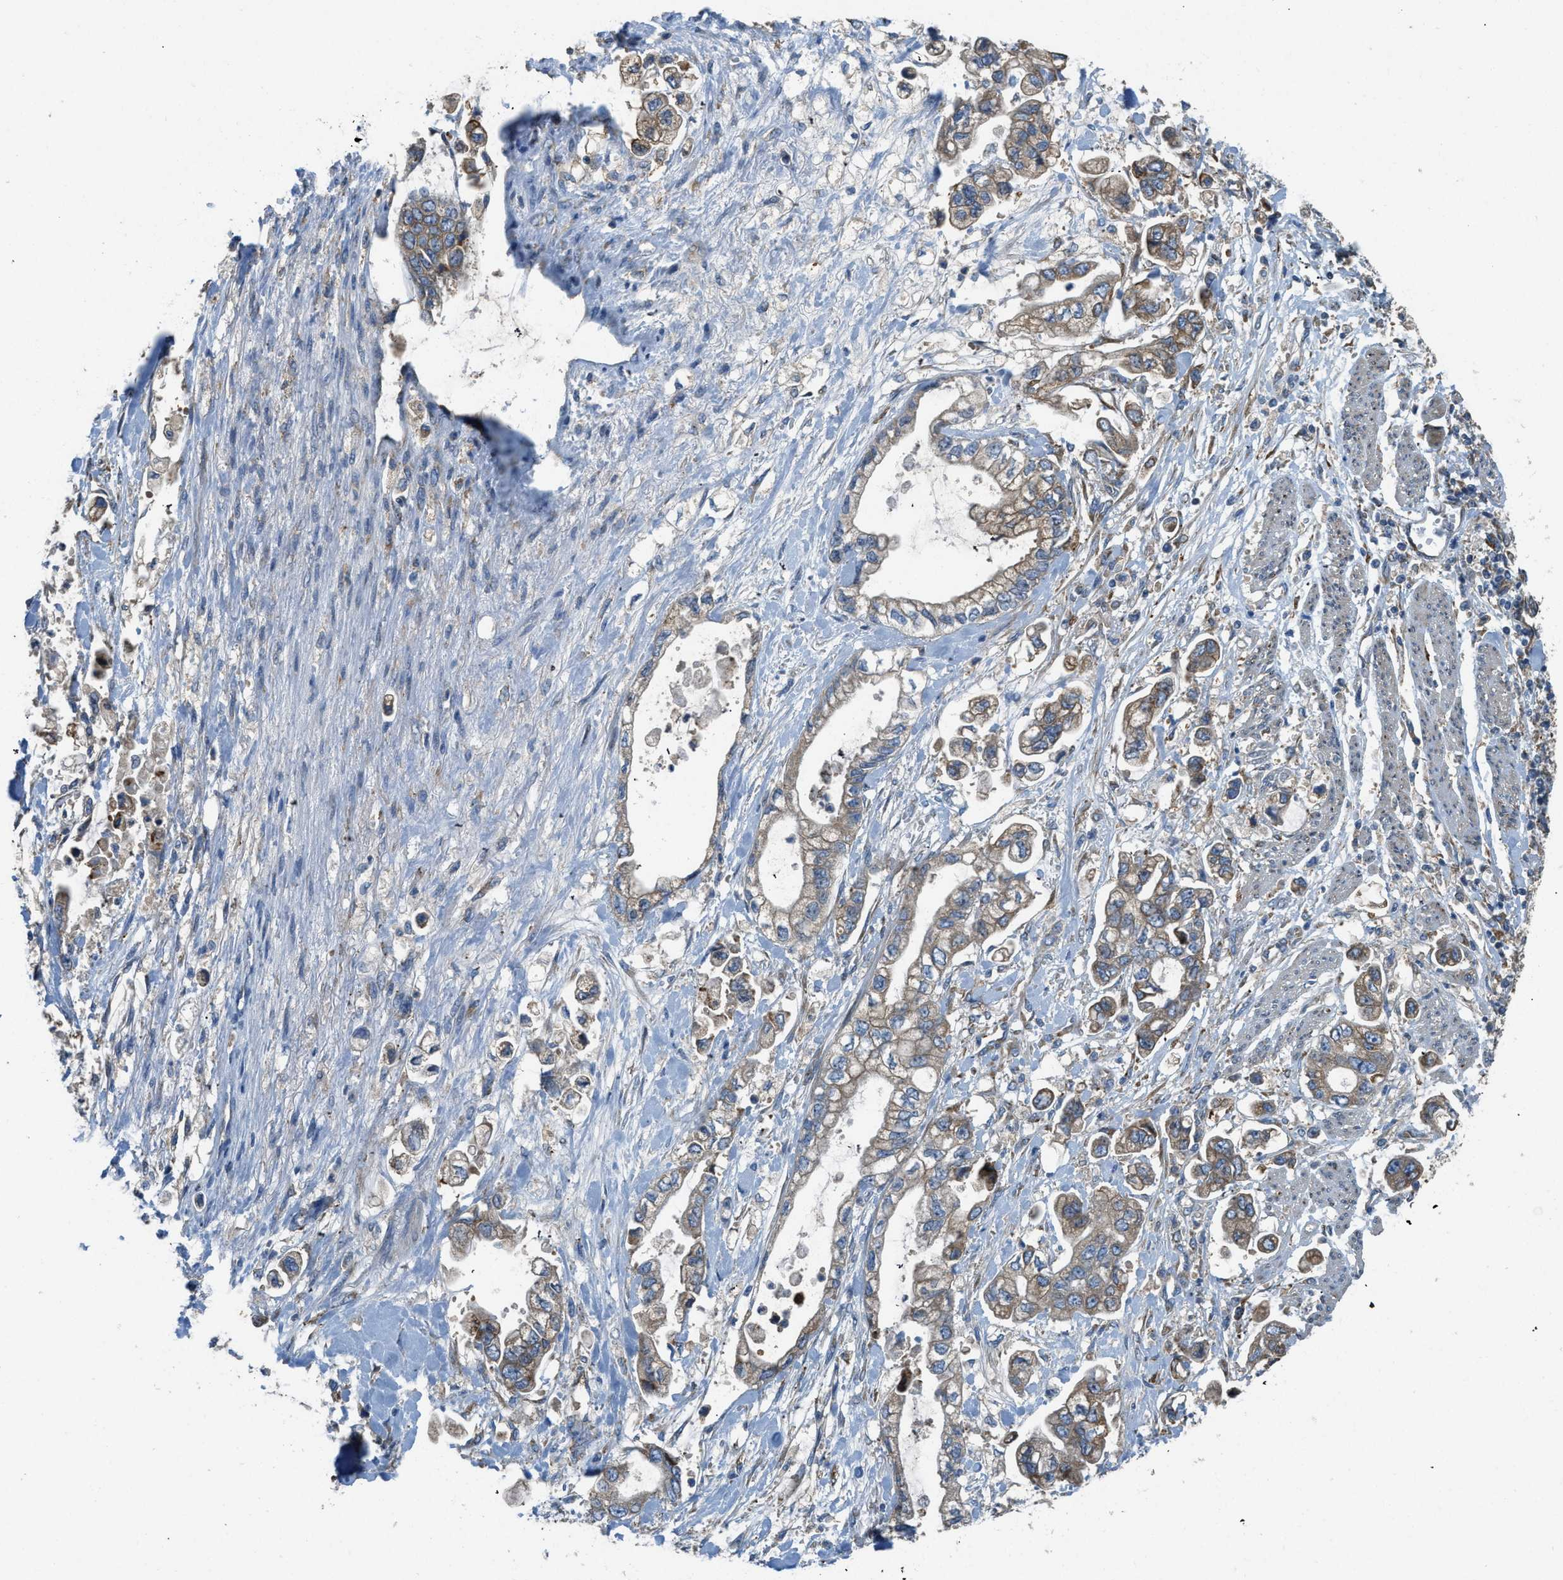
{"staining": {"intensity": "moderate", "quantity": ">75%", "location": "cytoplasmic/membranous"}, "tissue": "stomach cancer", "cell_type": "Tumor cells", "image_type": "cancer", "snomed": [{"axis": "morphology", "description": "Normal tissue, NOS"}, {"axis": "morphology", "description": "Adenocarcinoma, NOS"}, {"axis": "topography", "description": "Stomach"}], "caption": "Stomach cancer (adenocarcinoma) stained with a protein marker displays moderate staining in tumor cells.", "gene": "TMEM68", "patient": {"sex": "male", "age": 62}}